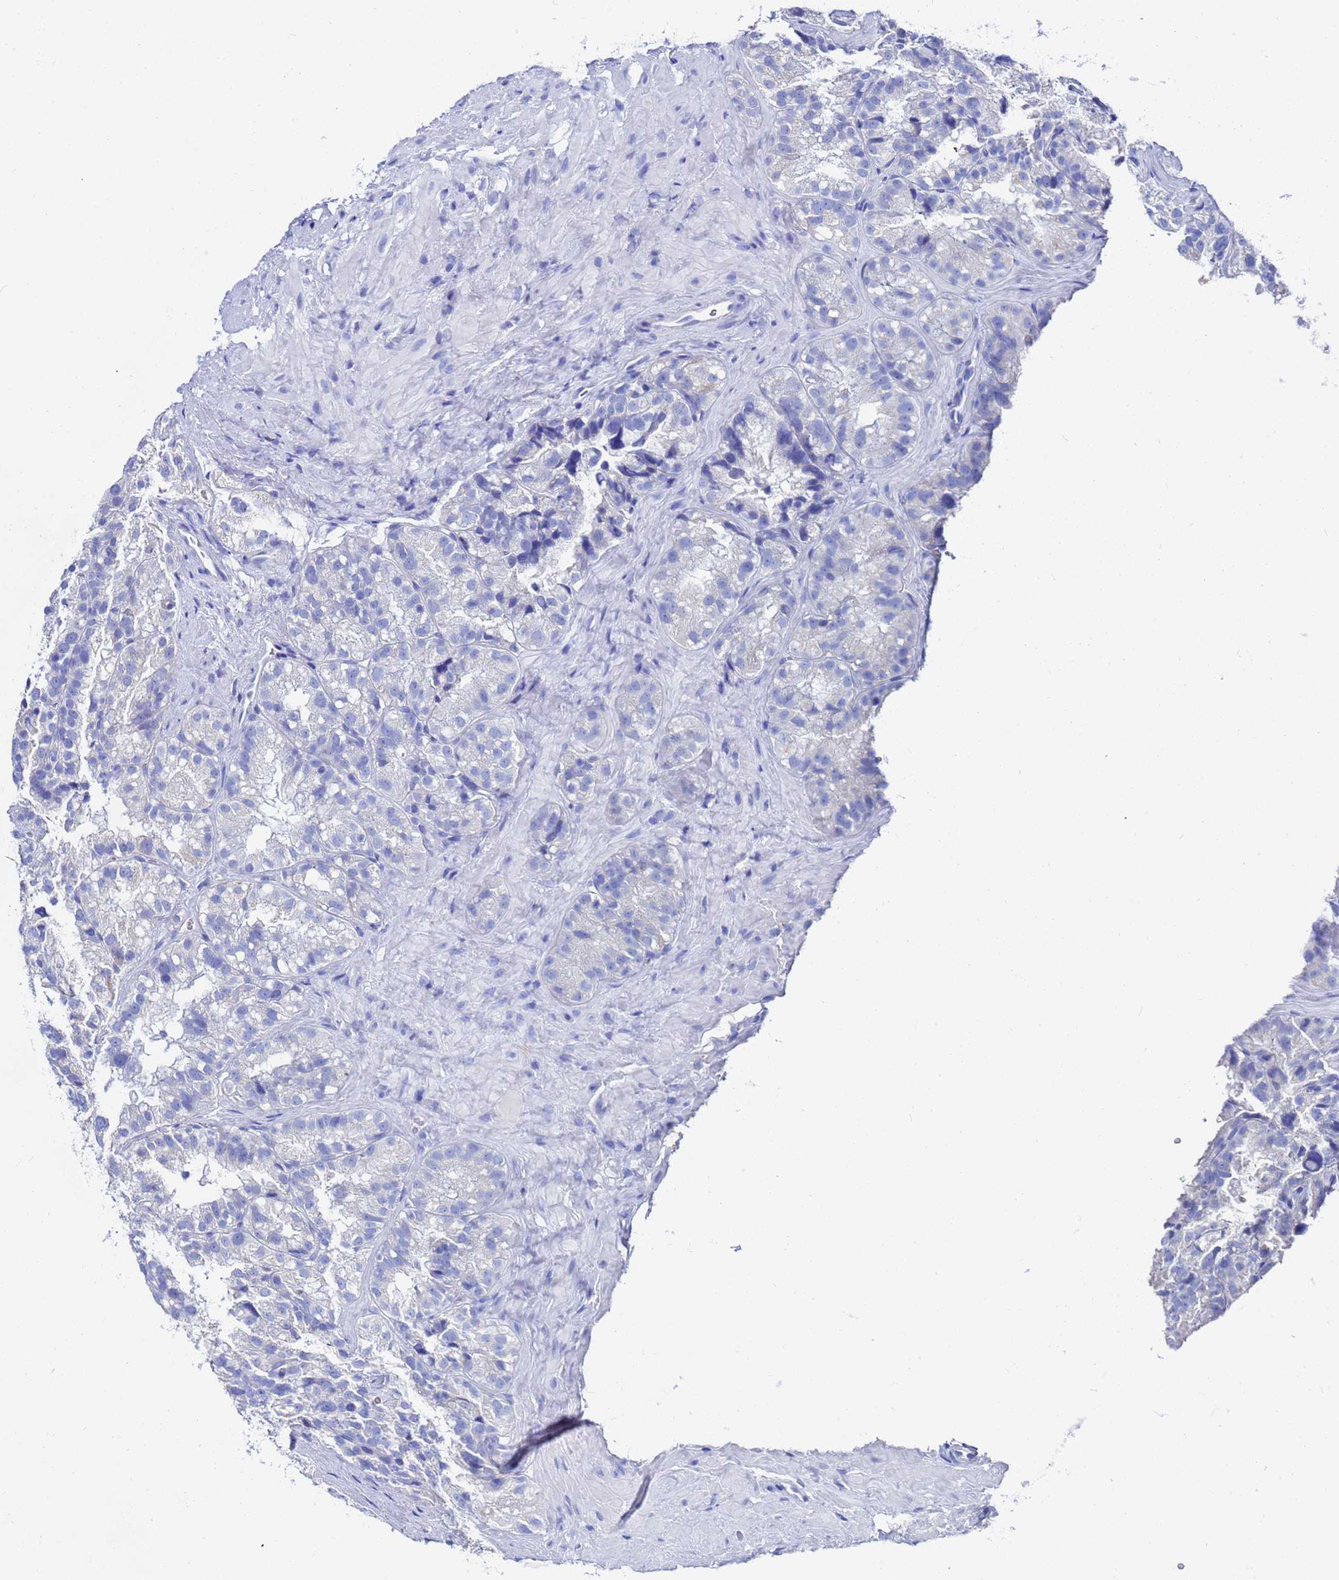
{"staining": {"intensity": "negative", "quantity": "none", "location": "none"}, "tissue": "seminal vesicle", "cell_type": "Glandular cells", "image_type": "normal", "snomed": [{"axis": "morphology", "description": "Normal tissue, NOS"}, {"axis": "topography", "description": "Seminal veicle"}], "caption": "This is an immunohistochemistry (IHC) image of benign seminal vesicle. There is no staining in glandular cells.", "gene": "AQP12A", "patient": {"sex": "male", "age": 58}}